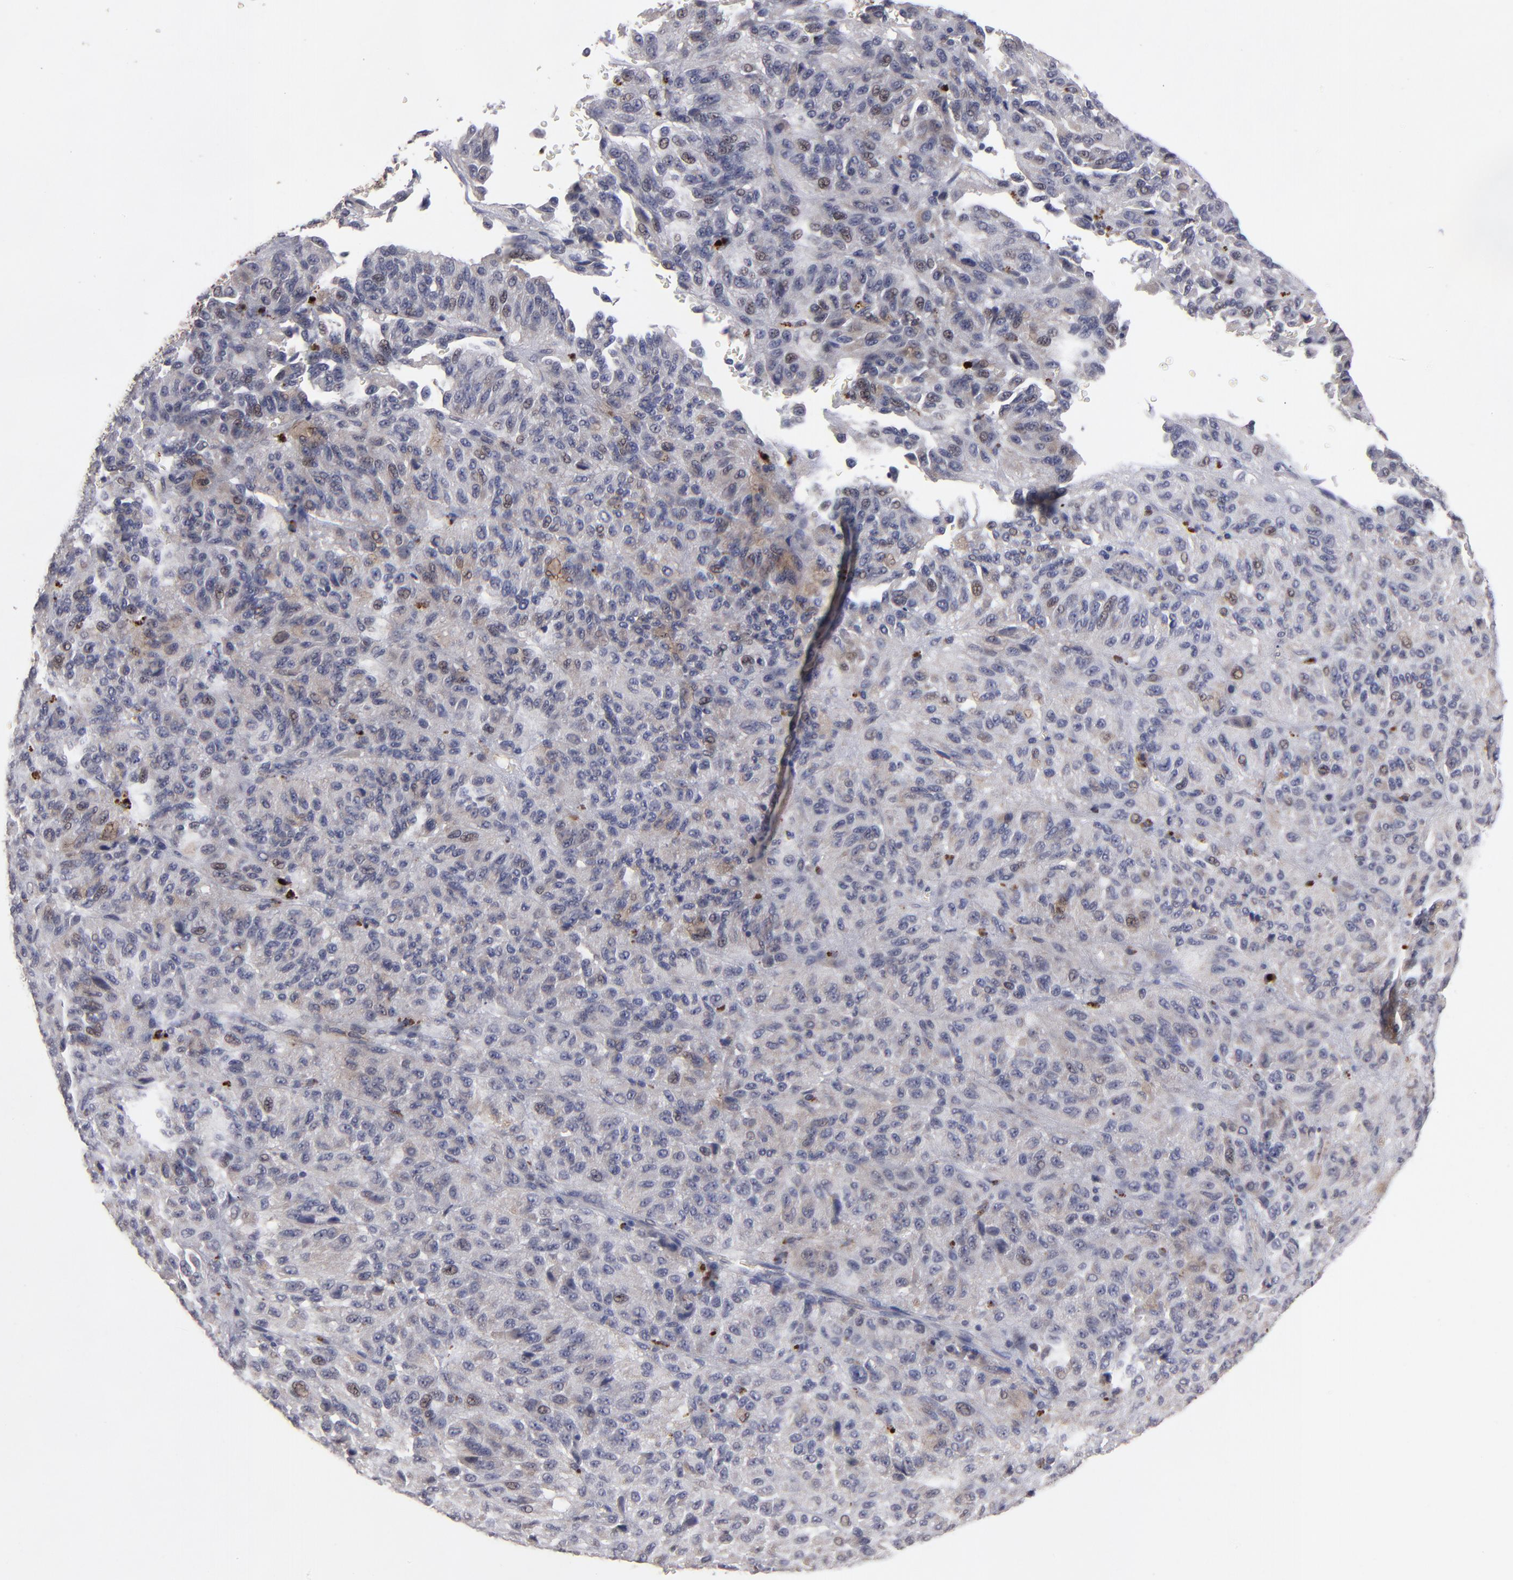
{"staining": {"intensity": "weak", "quantity": "<25%", "location": "cytoplasmic/membranous"}, "tissue": "melanoma", "cell_type": "Tumor cells", "image_type": "cancer", "snomed": [{"axis": "morphology", "description": "Malignant melanoma, Metastatic site"}, {"axis": "topography", "description": "Lung"}], "caption": "DAB (3,3'-diaminobenzidine) immunohistochemical staining of human melanoma demonstrates no significant expression in tumor cells.", "gene": "GPM6B", "patient": {"sex": "male", "age": 64}}